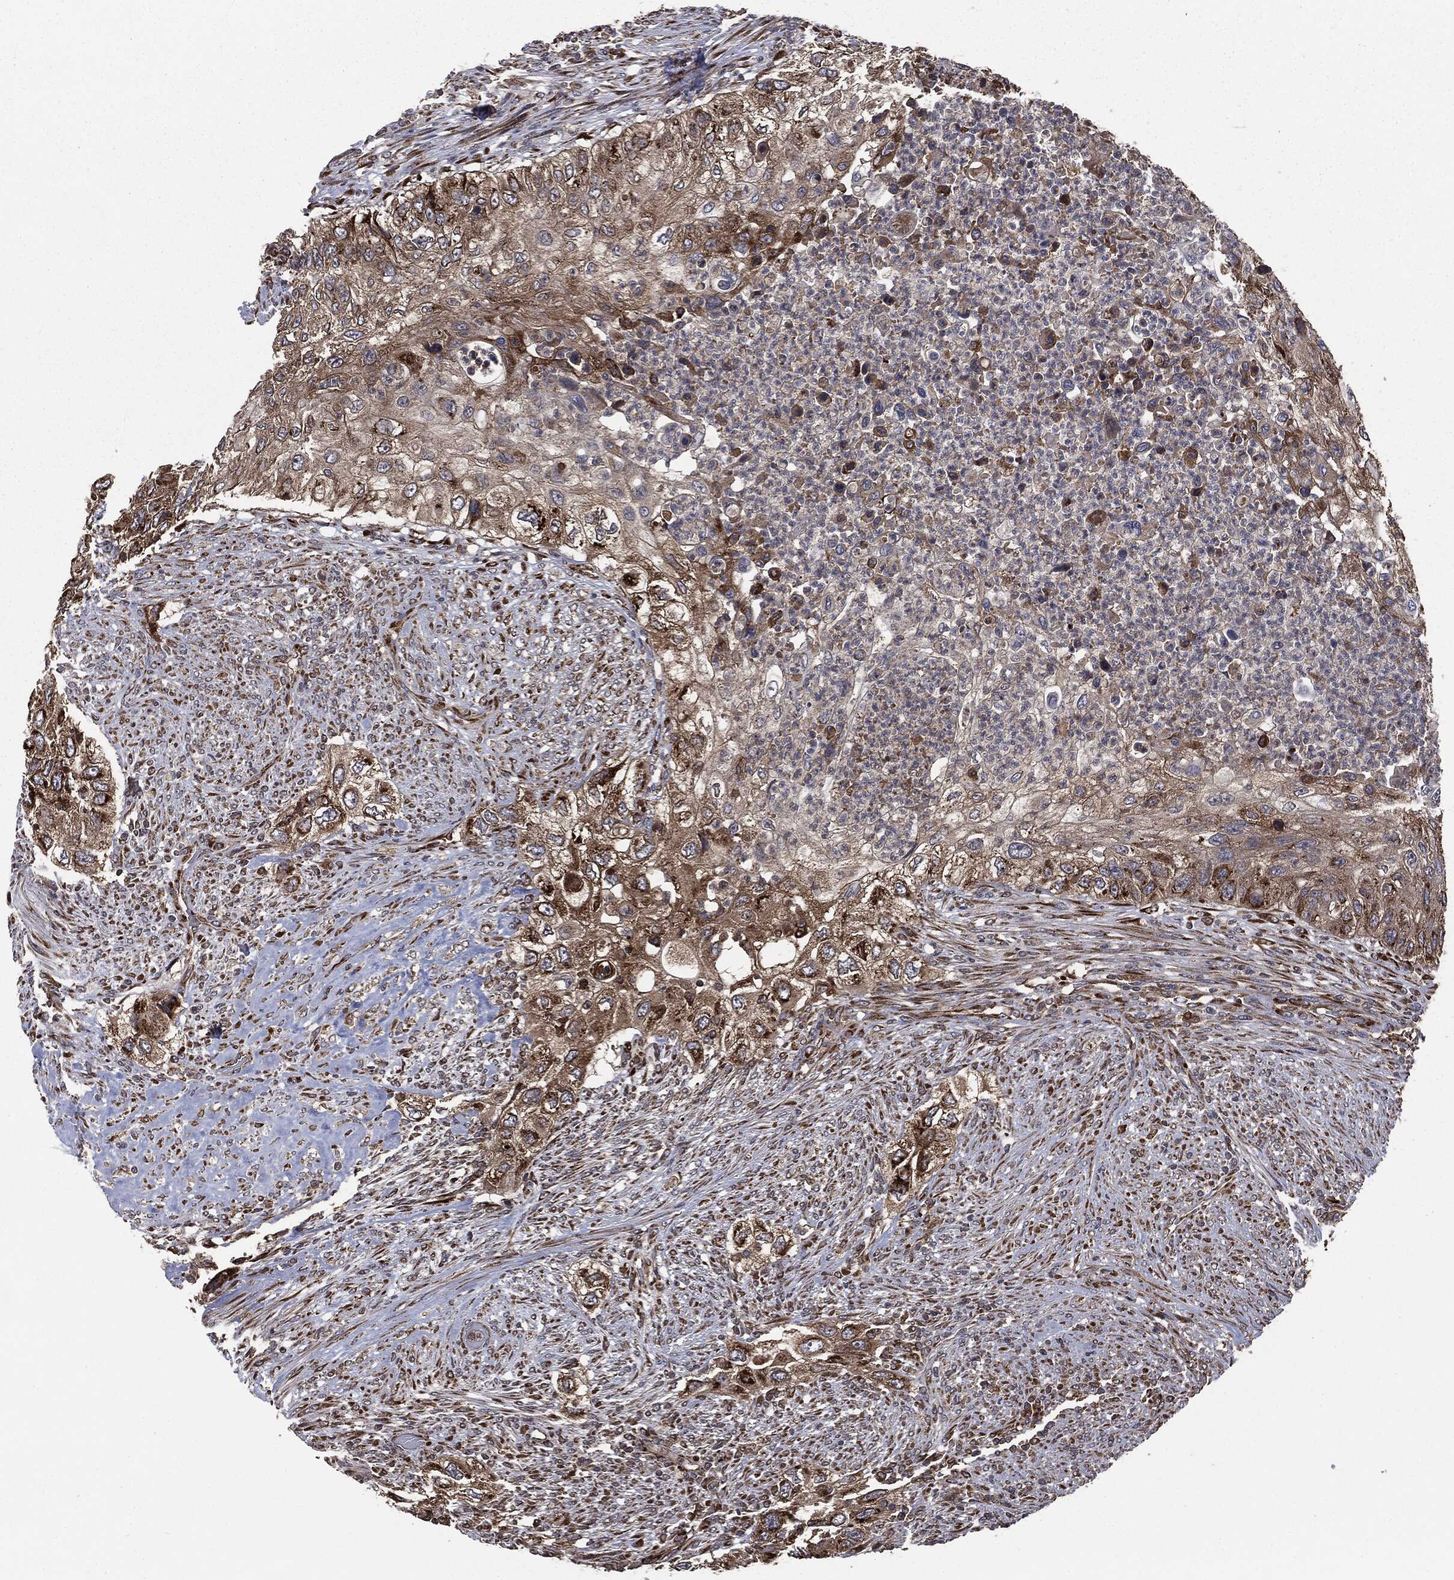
{"staining": {"intensity": "moderate", "quantity": ">75%", "location": "cytoplasmic/membranous"}, "tissue": "urothelial cancer", "cell_type": "Tumor cells", "image_type": "cancer", "snomed": [{"axis": "morphology", "description": "Urothelial carcinoma, High grade"}, {"axis": "topography", "description": "Urinary bladder"}], "caption": "Immunohistochemistry (IHC) of urothelial cancer exhibits medium levels of moderate cytoplasmic/membranous expression in approximately >75% of tumor cells.", "gene": "PLOD3", "patient": {"sex": "female", "age": 60}}